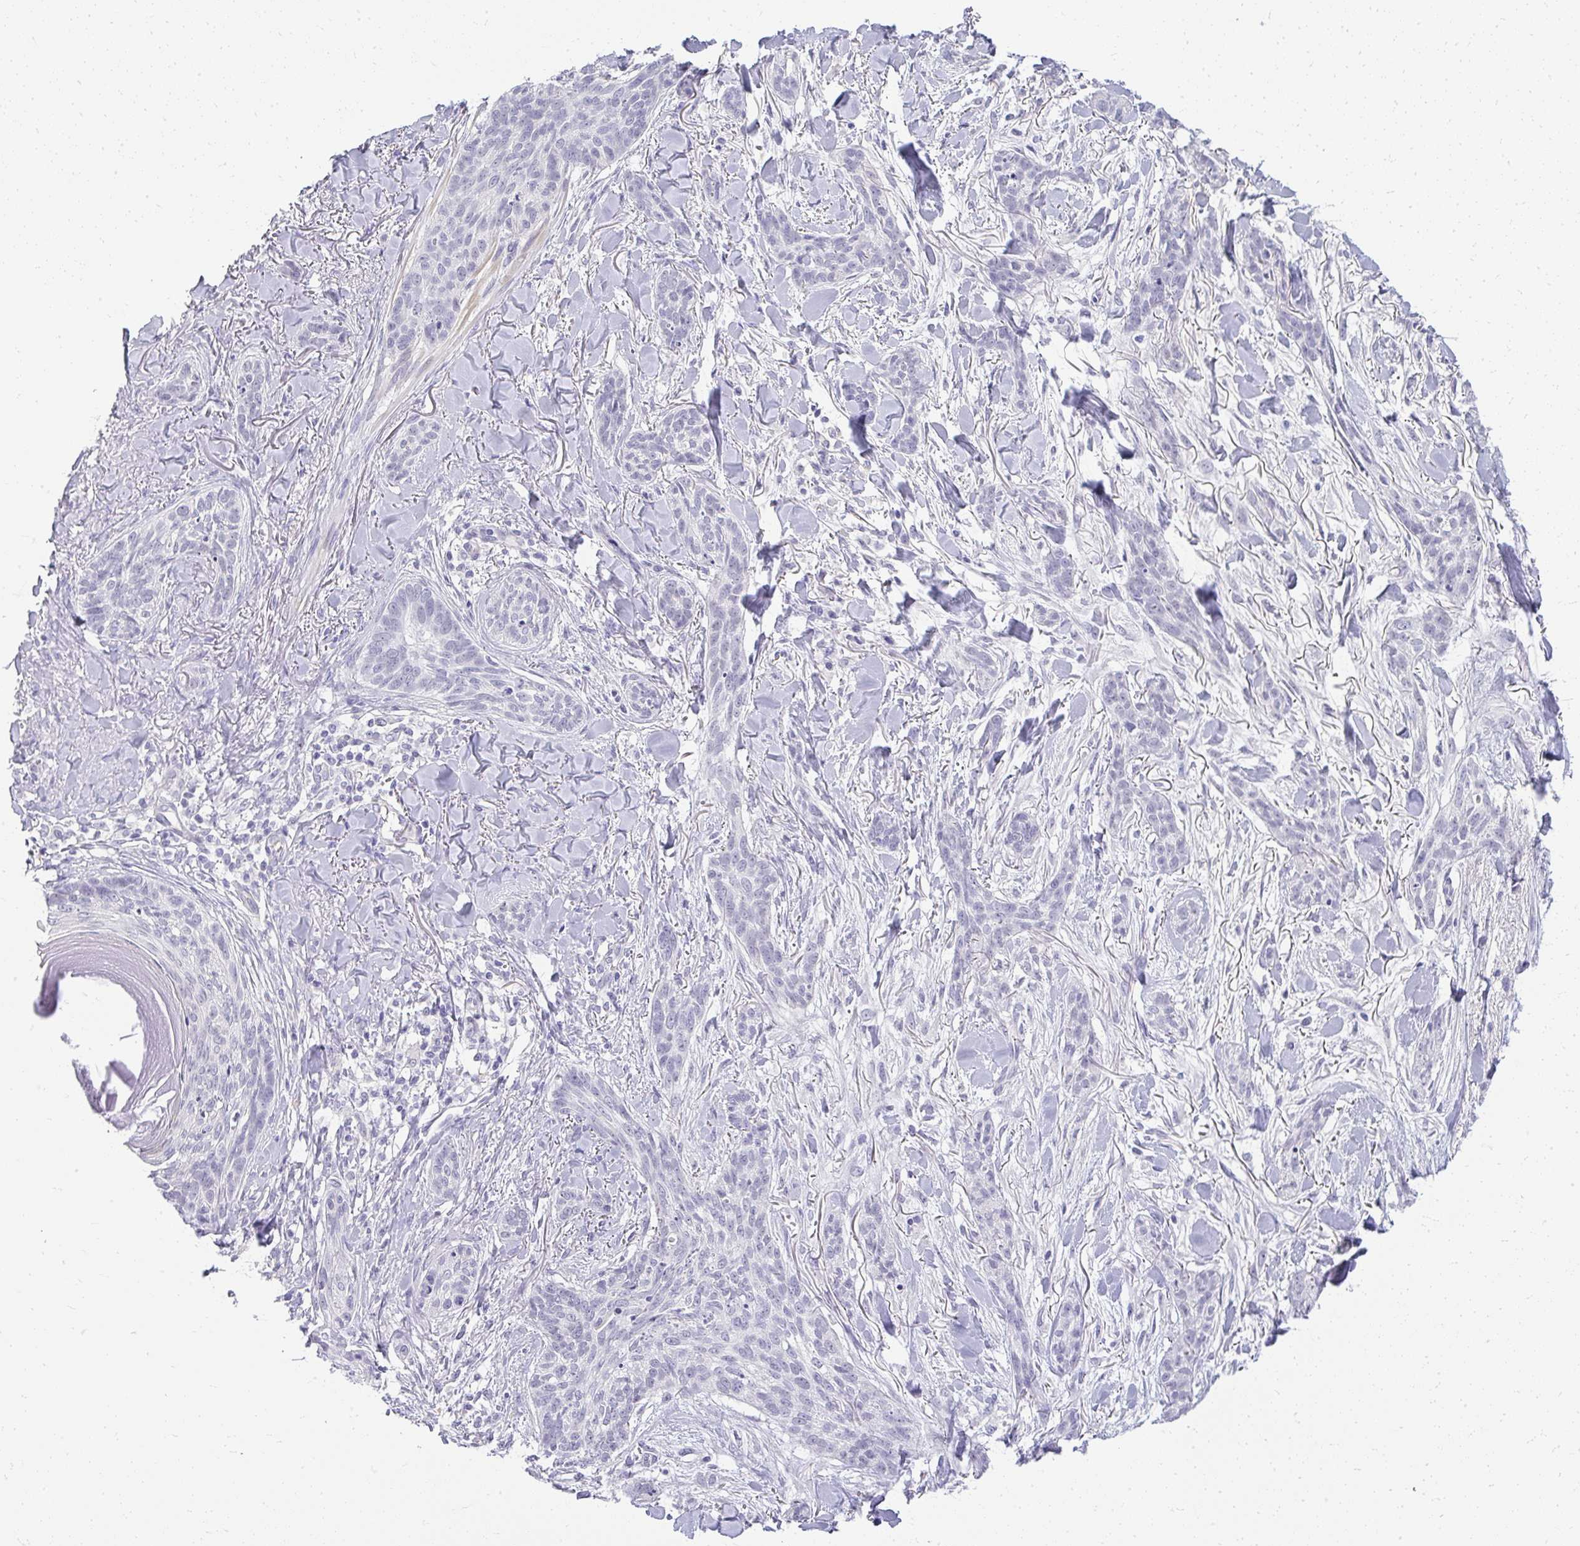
{"staining": {"intensity": "negative", "quantity": "none", "location": "none"}, "tissue": "skin cancer", "cell_type": "Tumor cells", "image_type": "cancer", "snomed": [{"axis": "morphology", "description": "Basal cell carcinoma"}, {"axis": "topography", "description": "Skin"}], "caption": "The image displays no staining of tumor cells in skin basal cell carcinoma.", "gene": "TEX33", "patient": {"sex": "male", "age": 52}}